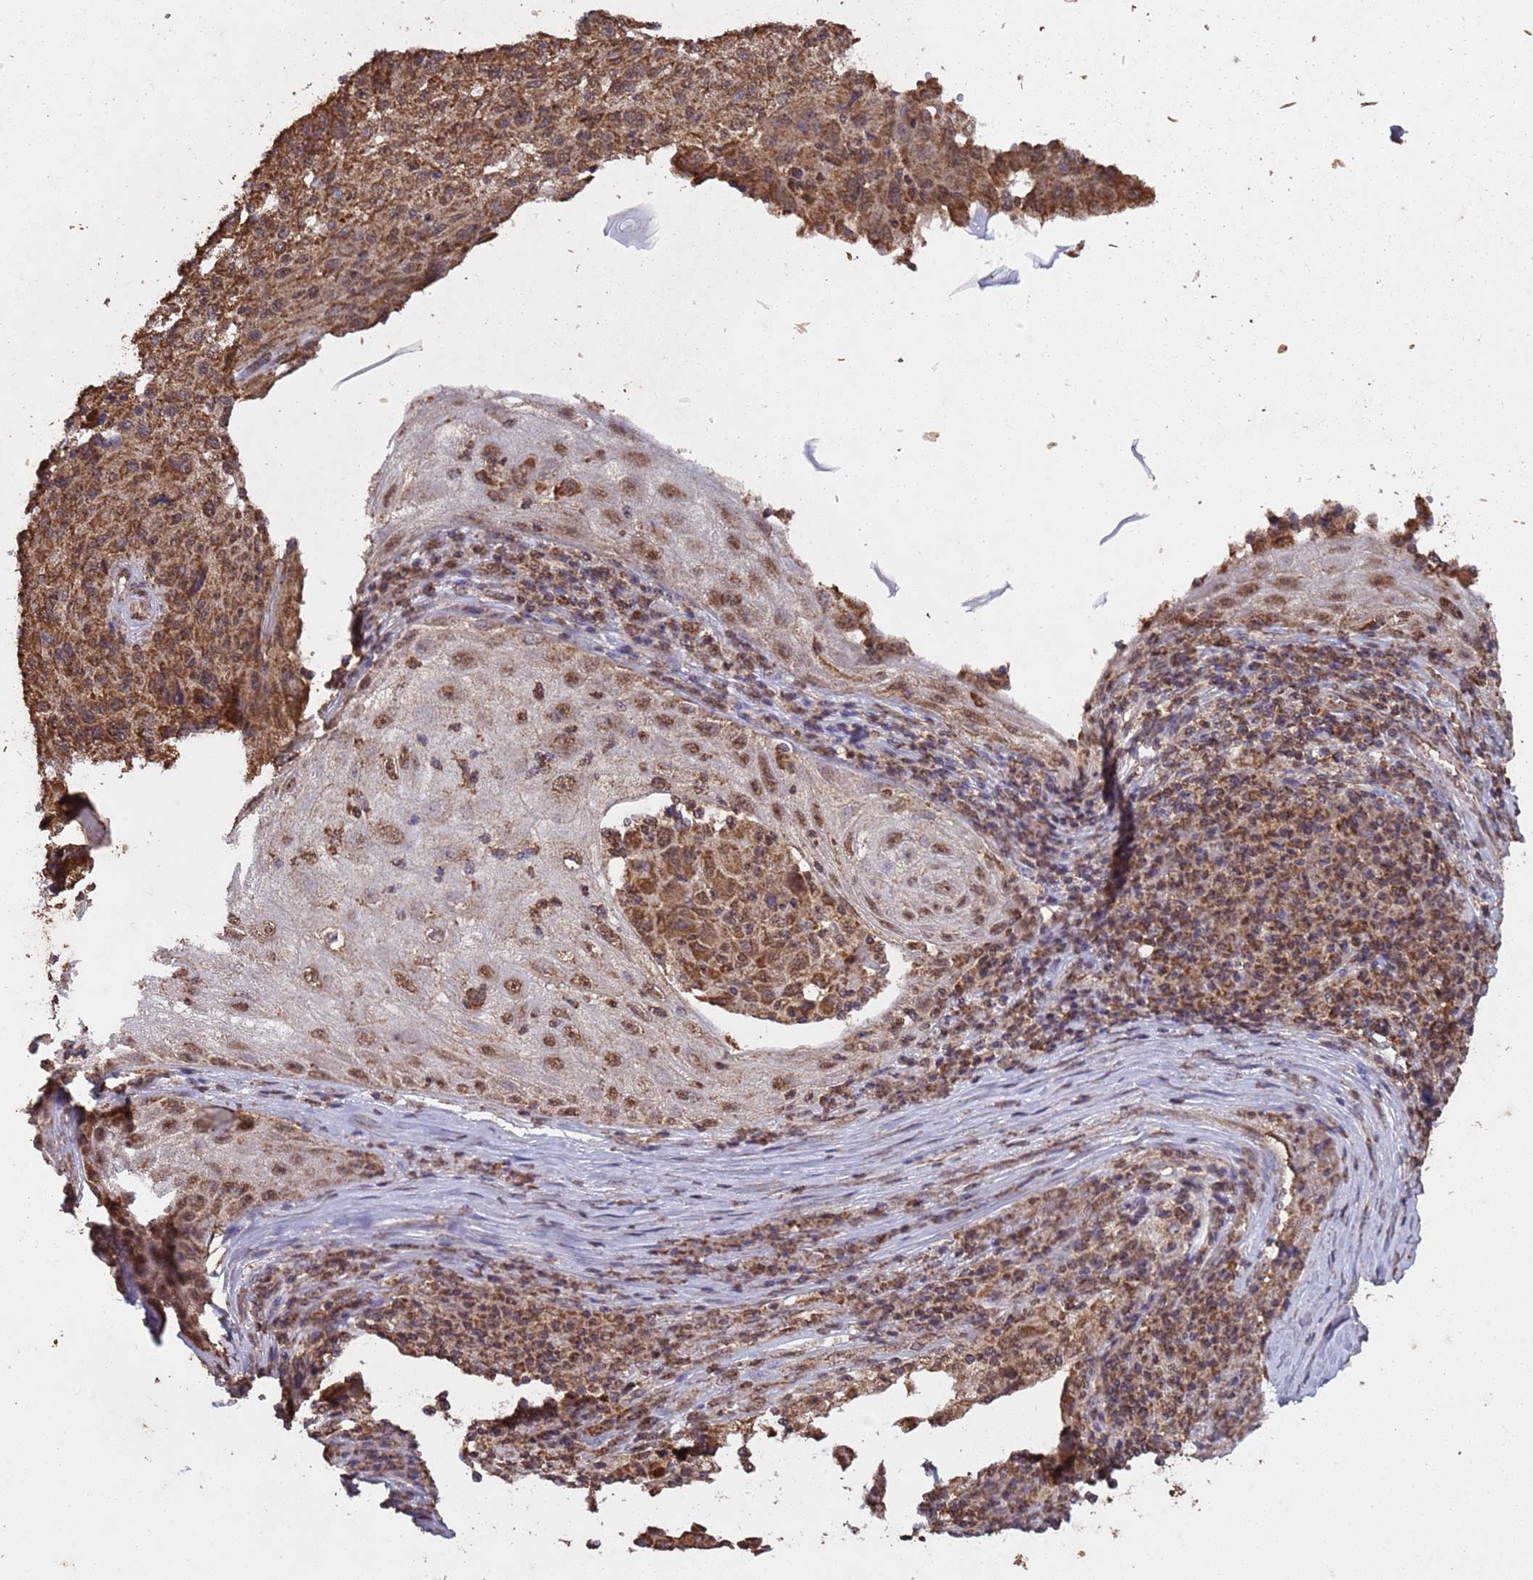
{"staining": {"intensity": "moderate", "quantity": ">75%", "location": "cytoplasmic/membranous"}, "tissue": "melanoma", "cell_type": "Tumor cells", "image_type": "cancer", "snomed": [{"axis": "morphology", "description": "Malignant melanoma, NOS"}, {"axis": "topography", "description": "Skin"}], "caption": "This image exhibits malignant melanoma stained with immunohistochemistry (IHC) to label a protein in brown. The cytoplasmic/membranous of tumor cells show moderate positivity for the protein. Nuclei are counter-stained blue.", "gene": "HDAC10", "patient": {"sex": "male", "age": 53}}